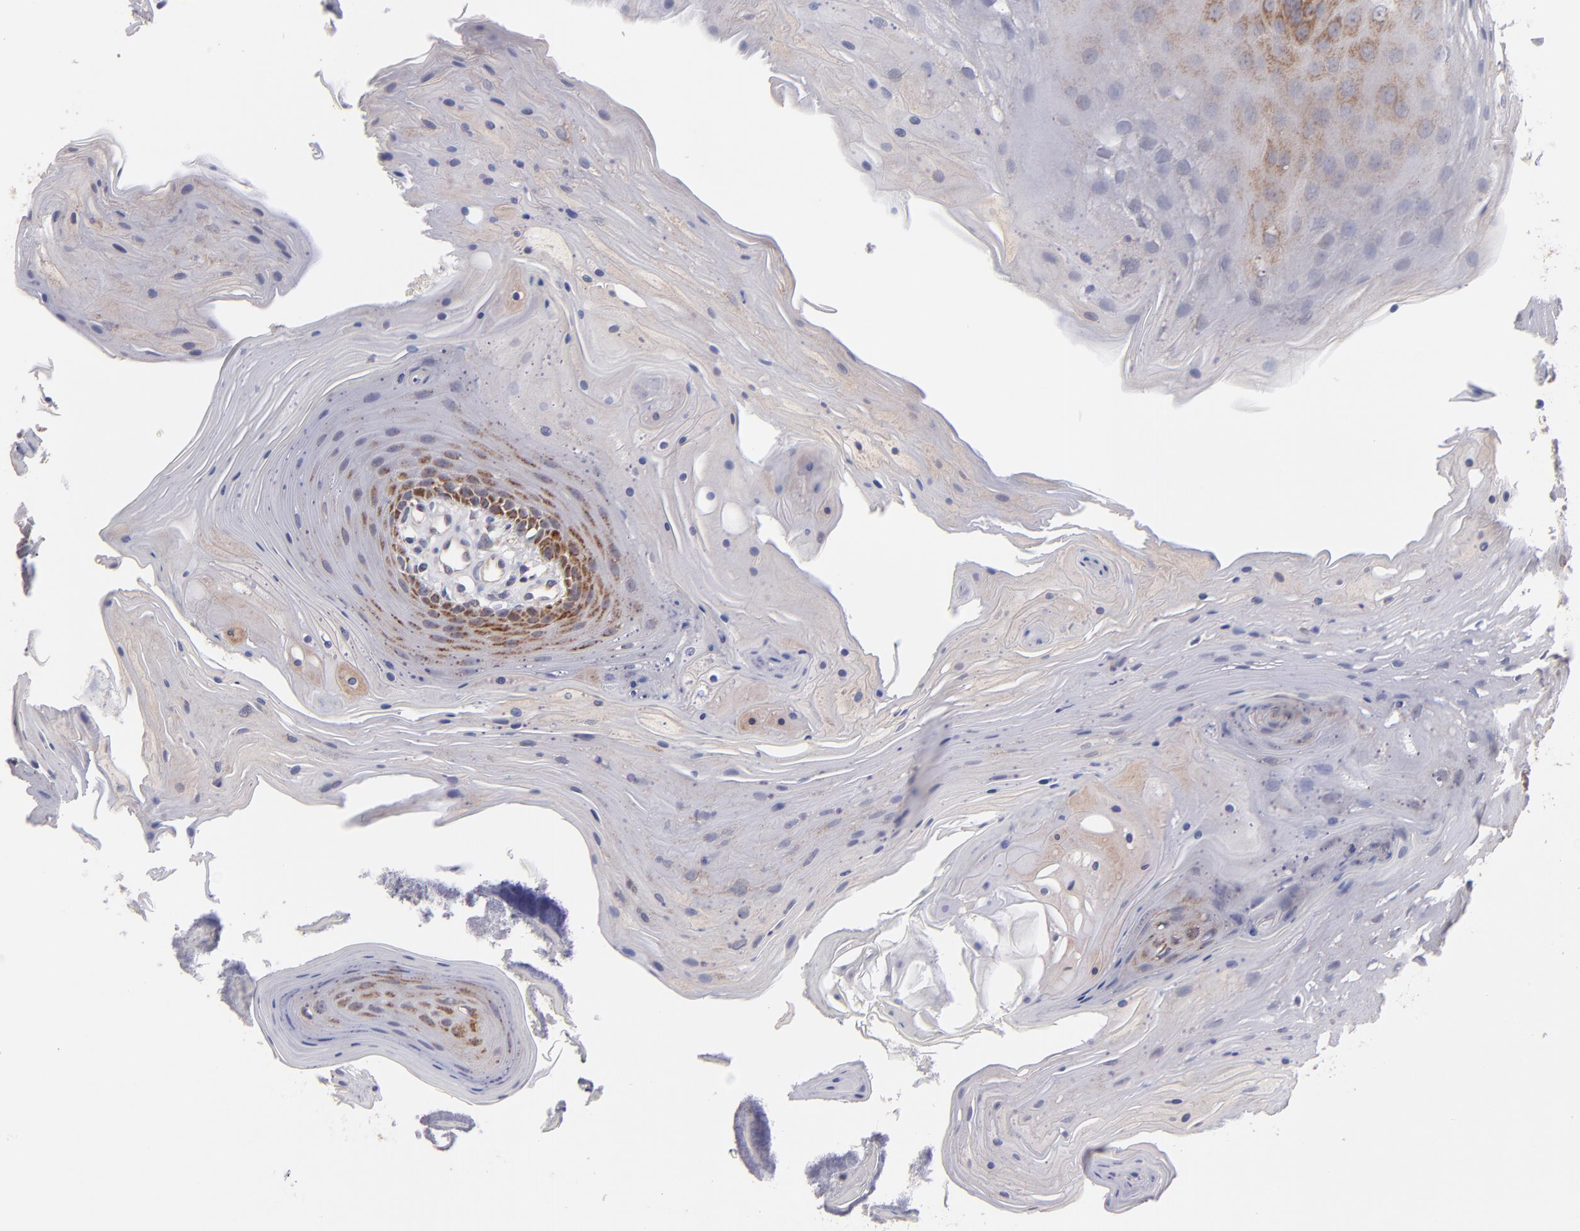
{"staining": {"intensity": "strong", "quantity": "25%-75%", "location": "cytoplasmic/membranous"}, "tissue": "oral mucosa", "cell_type": "Squamous epithelial cells", "image_type": "normal", "snomed": [{"axis": "morphology", "description": "Normal tissue, NOS"}, {"axis": "topography", "description": "Oral tissue"}], "caption": "Protein expression analysis of benign oral mucosa demonstrates strong cytoplasmic/membranous expression in about 25%-75% of squamous epithelial cells. The staining was performed using DAB, with brown indicating positive protein expression. Nuclei are stained blue with hematoxylin.", "gene": "HCCS", "patient": {"sex": "male", "age": 62}}